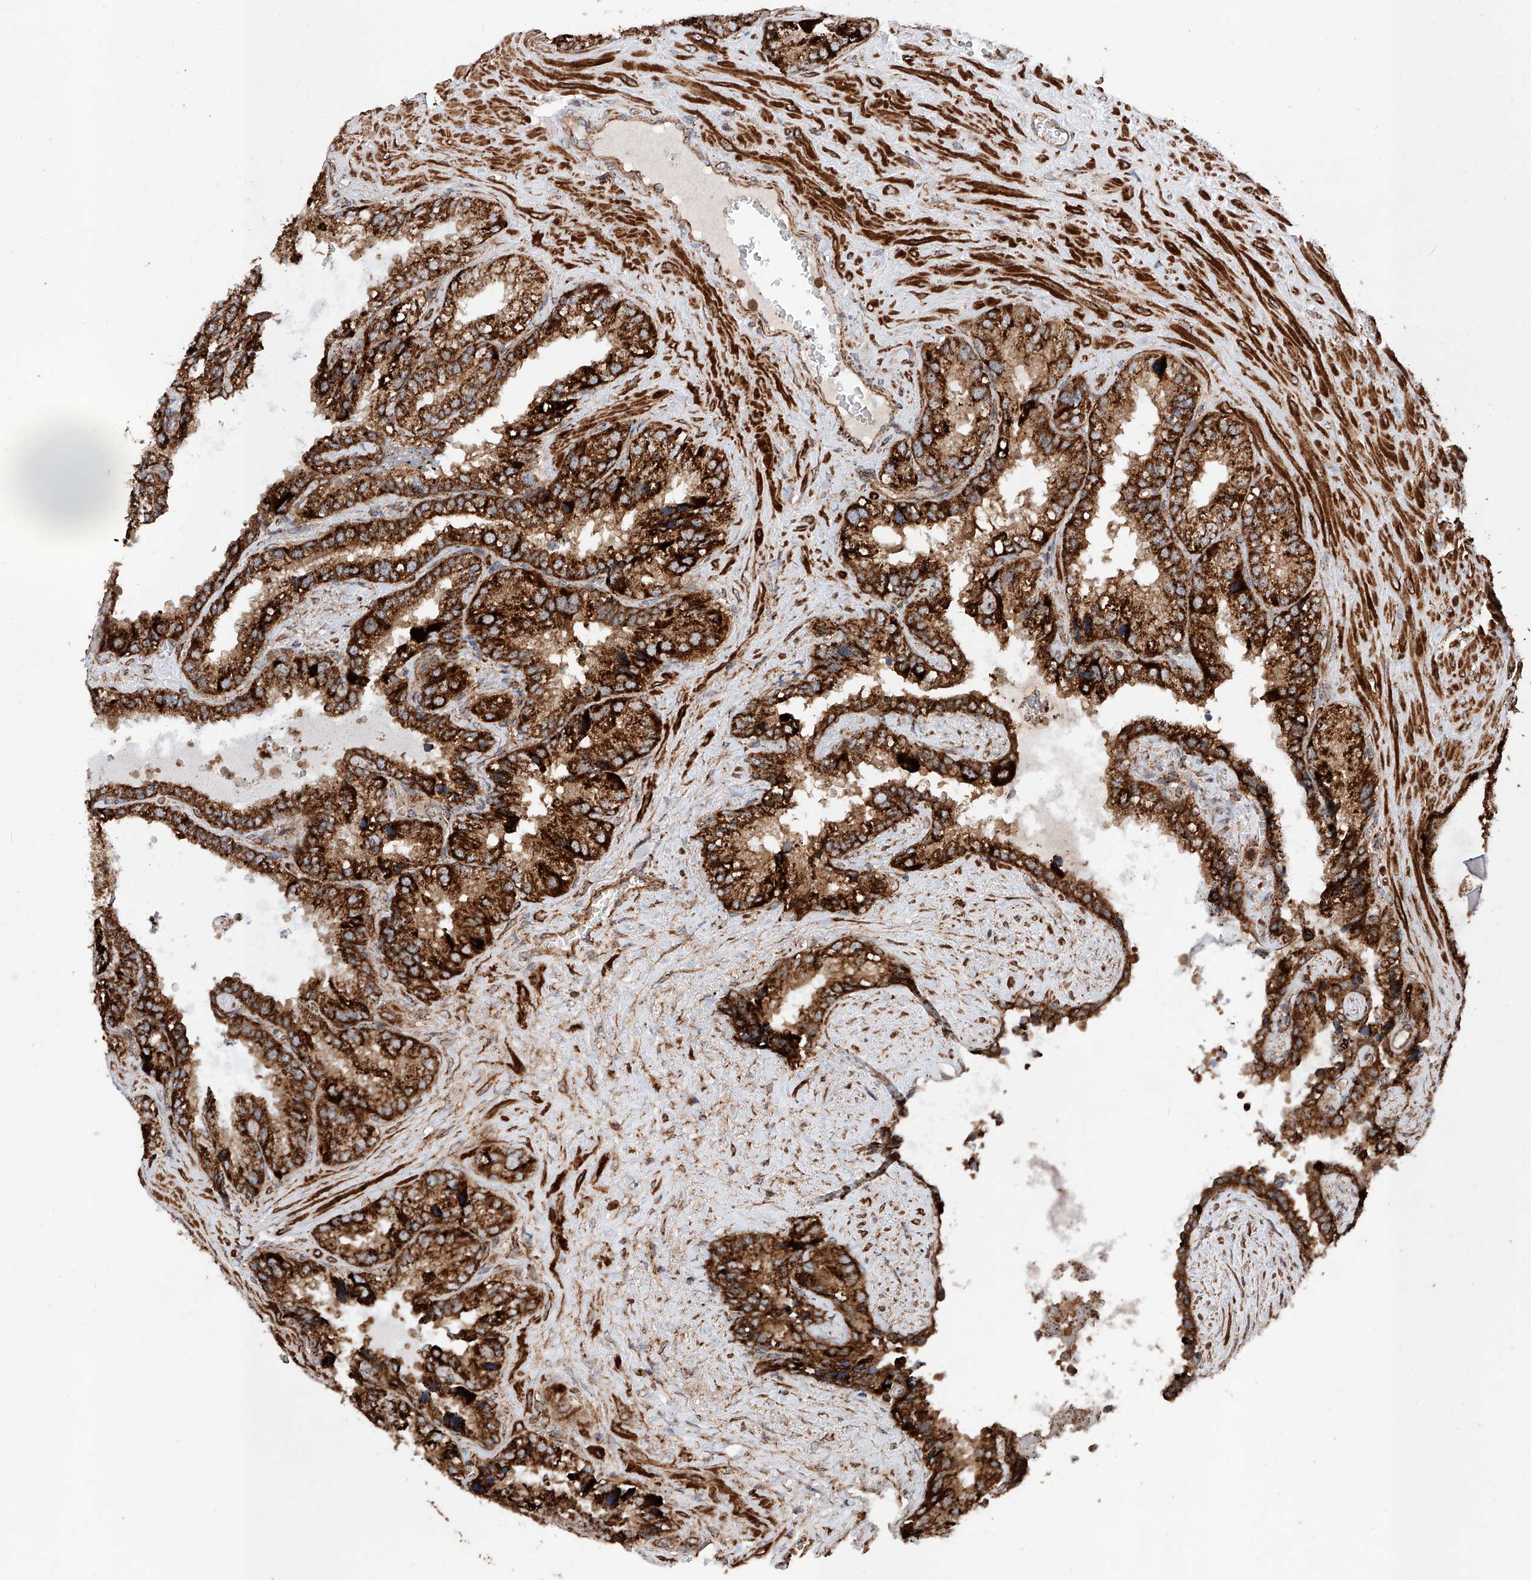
{"staining": {"intensity": "strong", "quantity": ">75%", "location": "cytoplasmic/membranous"}, "tissue": "seminal vesicle", "cell_type": "Glandular cells", "image_type": "normal", "snomed": [{"axis": "morphology", "description": "Normal tissue, NOS"}, {"axis": "topography", "description": "Prostate"}, {"axis": "topography", "description": "Seminal veicle"}], "caption": "Immunohistochemistry (IHC) staining of unremarkable seminal vesicle, which shows high levels of strong cytoplasmic/membranous staining in approximately >75% of glandular cells indicating strong cytoplasmic/membranous protein staining. The staining was performed using DAB (3,3'-diaminobenzidine) (brown) for protein detection and nuclei were counterstained in hematoxylin (blue).", "gene": "PISD", "patient": {"sex": "male", "age": 68}}